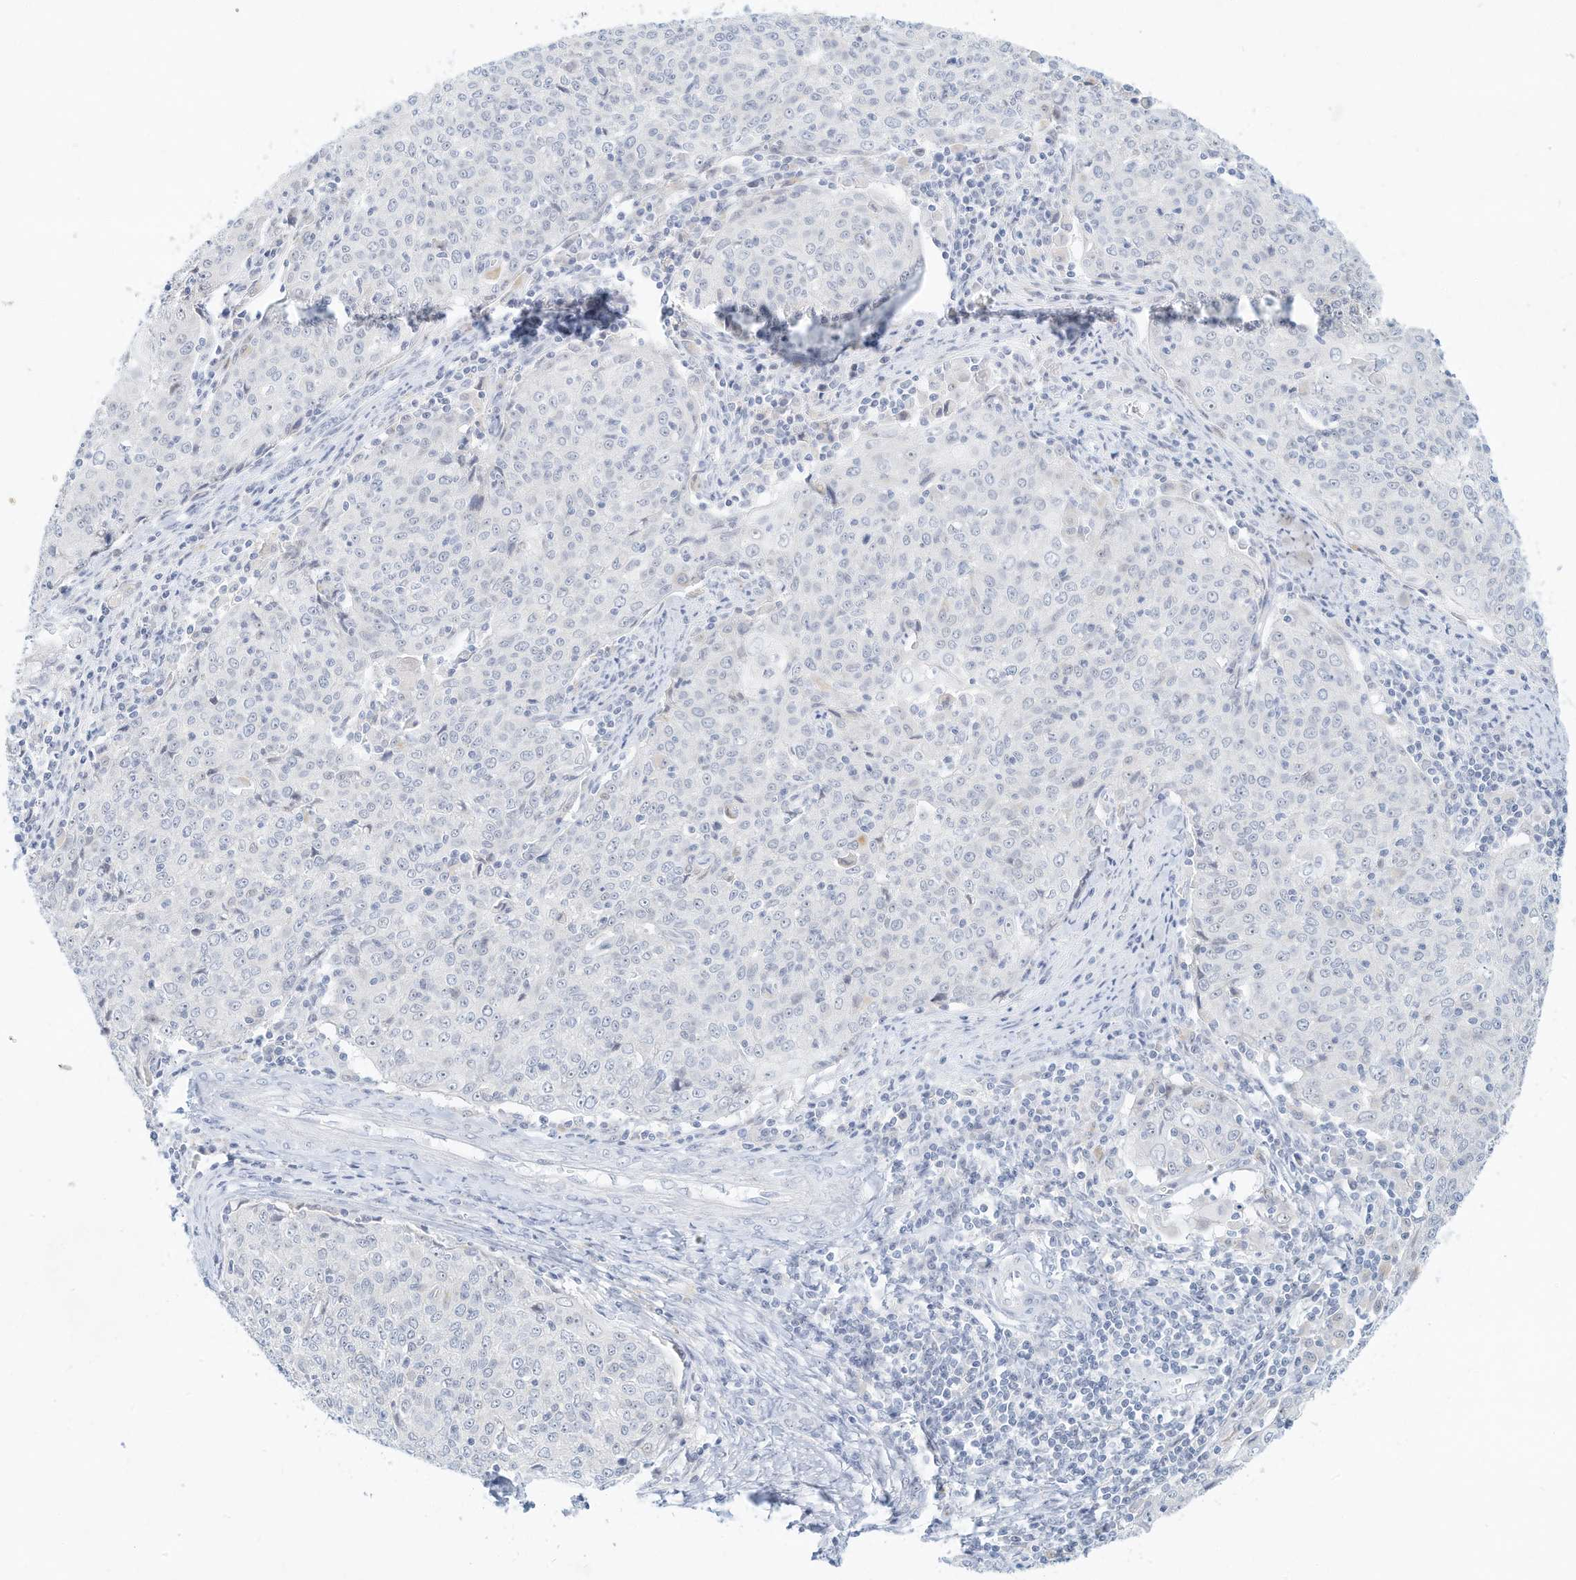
{"staining": {"intensity": "negative", "quantity": "none", "location": "none"}, "tissue": "cervical cancer", "cell_type": "Tumor cells", "image_type": "cancer", "snomed": [{"axis": "morphology", "description": "Squamous cell carcinoma, NOS"}, {"axis": "topography", "description": "Cervix"}], "caption": "The immunohistochemistry (IHC) micrograph has no significant positivity in tumor cells of cervical squamous cell carcinoma tissue. The staining was performed using DAB (3,3'-diaminobenzidine) to visualize the protein expression in brown, while the nuclei were stained in blue with hematoxylin (Magnification: 20x).", "gene": "PAK6", "patient": {"sex": "female", "age": 48}}